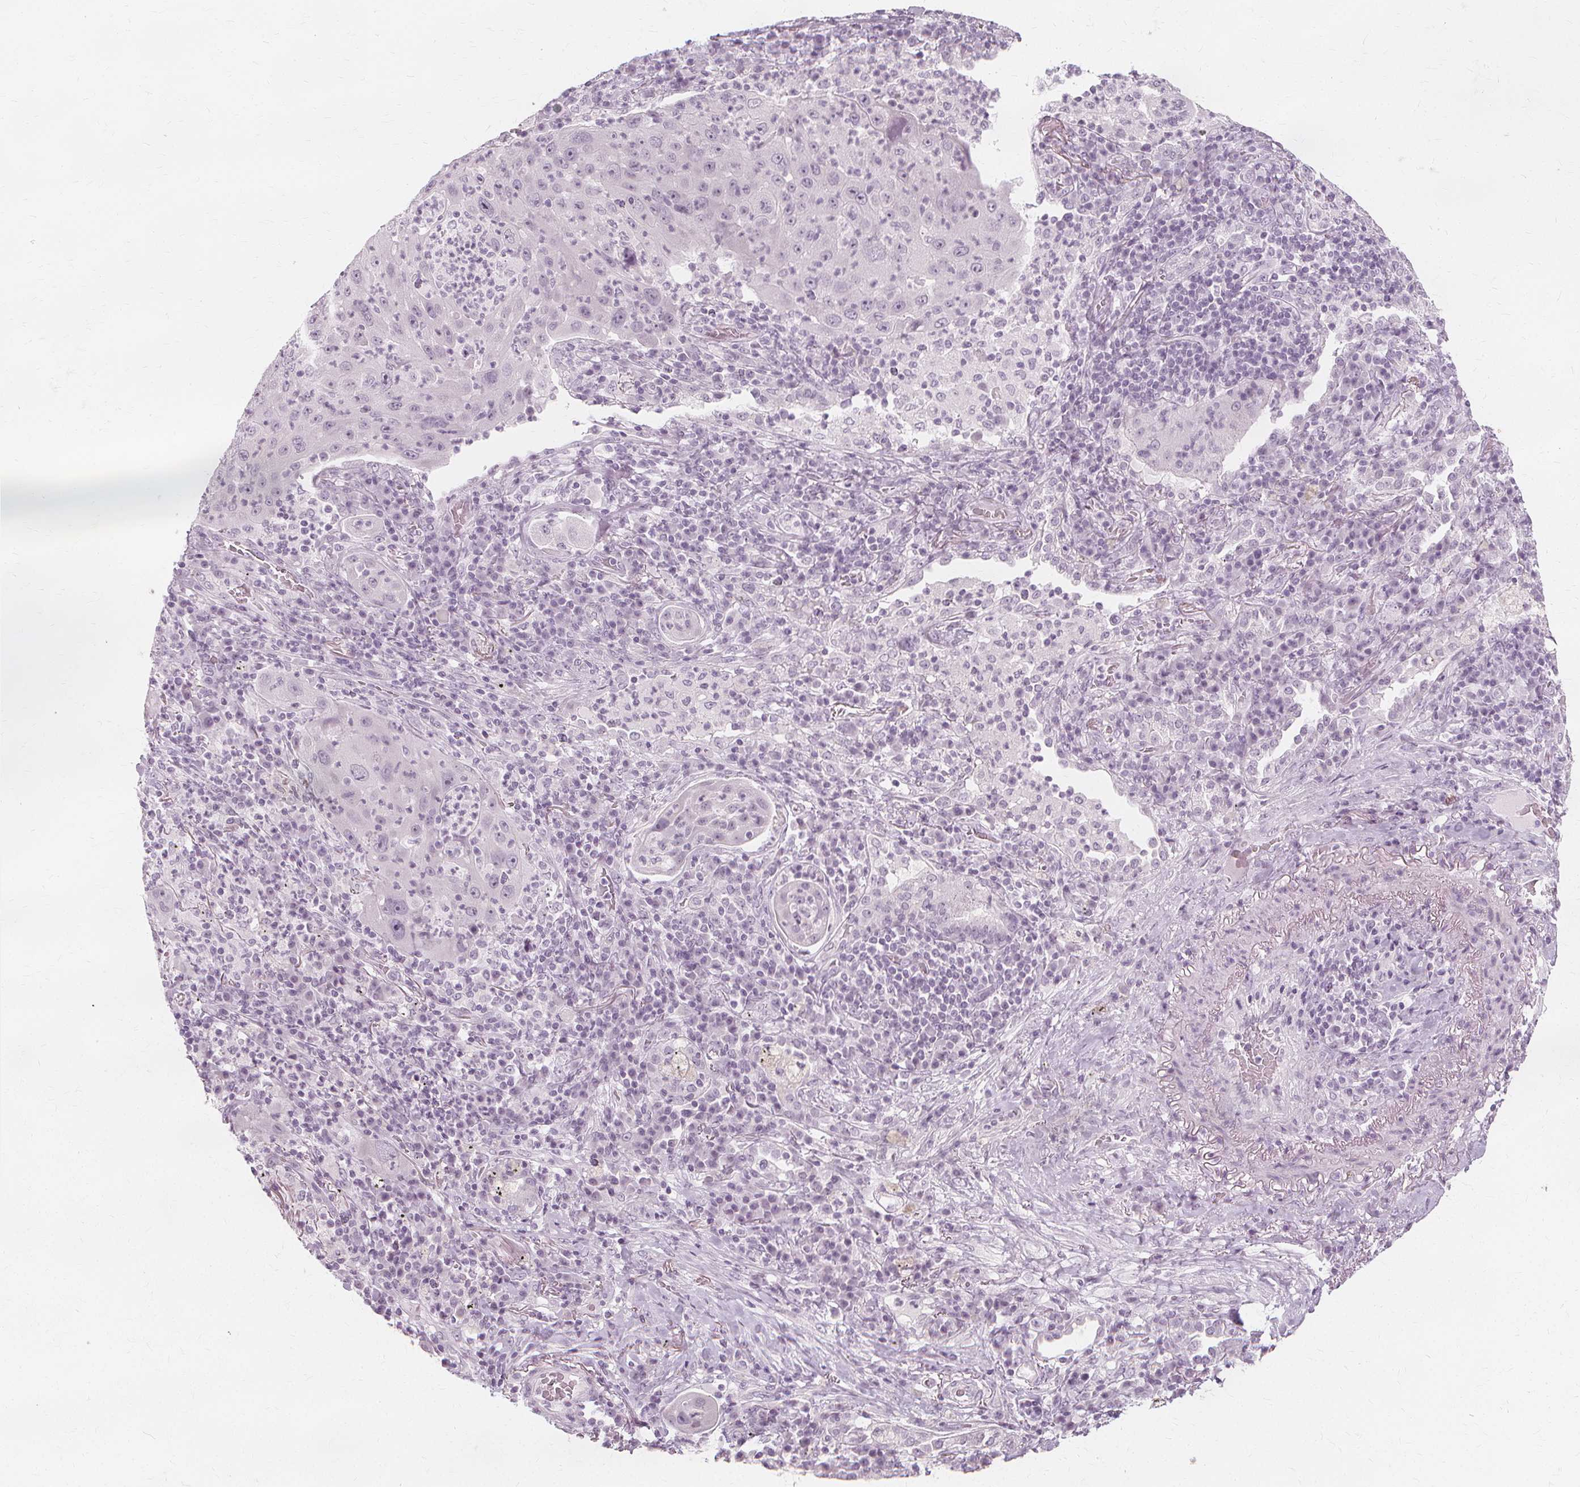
{"staining": {"intensity": "negative", "quantity": "none", "location": "none"}, "tissue": "lung cancer", "cell_type": "Tumor cells", "image_type": "cancer", "snomed": [{"axis": "morphology", "description": "Squamous cell carcinoma, NOS"}, {"axis": "topography", "description": "Lung"}], "caption": "DAB immunohistochemical staining of lung squamous cell carcinoma shows no significant positivity in tumor cells.", "gene": "NXPE1", "patient": {"sex": "female", "age": 59}}